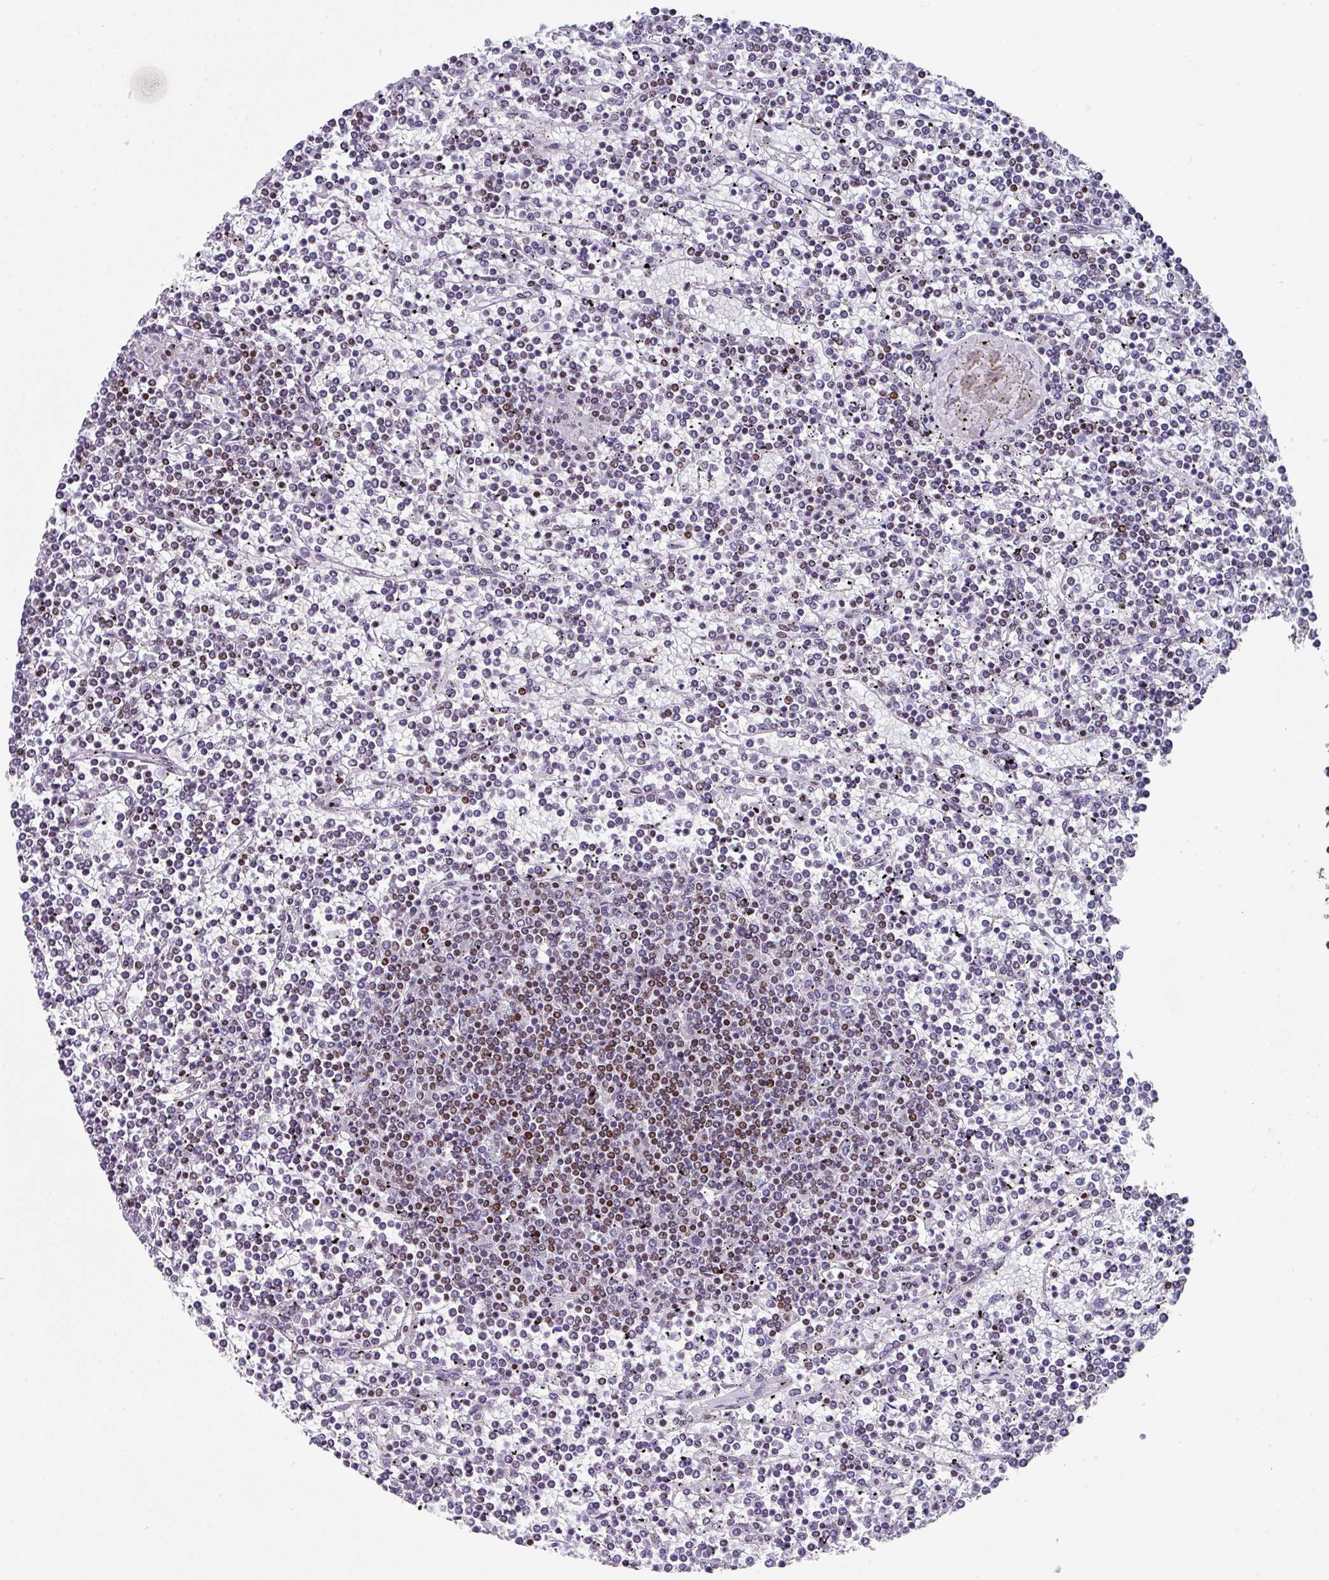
{"staining": {"intensity": "moderate", "quantity": "25%-75%", "location": "nuclear"}, "tissue": "lymphoma", "cell_type": "Tumor cells", "image_type": "cancer", "snomed": [{"axis": "morphology", "description": "Malignant lymphoma, non-Hodgkin's type, Low grade"}, {"axis": "topography", "description": "Spleen"}], "caption": "A histopathology image showing moderate nuclear expression in approximately 25%-75% of tumor cells in low-grade malignant lymphoma, non-Hodgkin's type, as visualized by brown immunohistochemical staining.", "gene": "TCF3", "patient": {"sex": "female", "age": 19}}